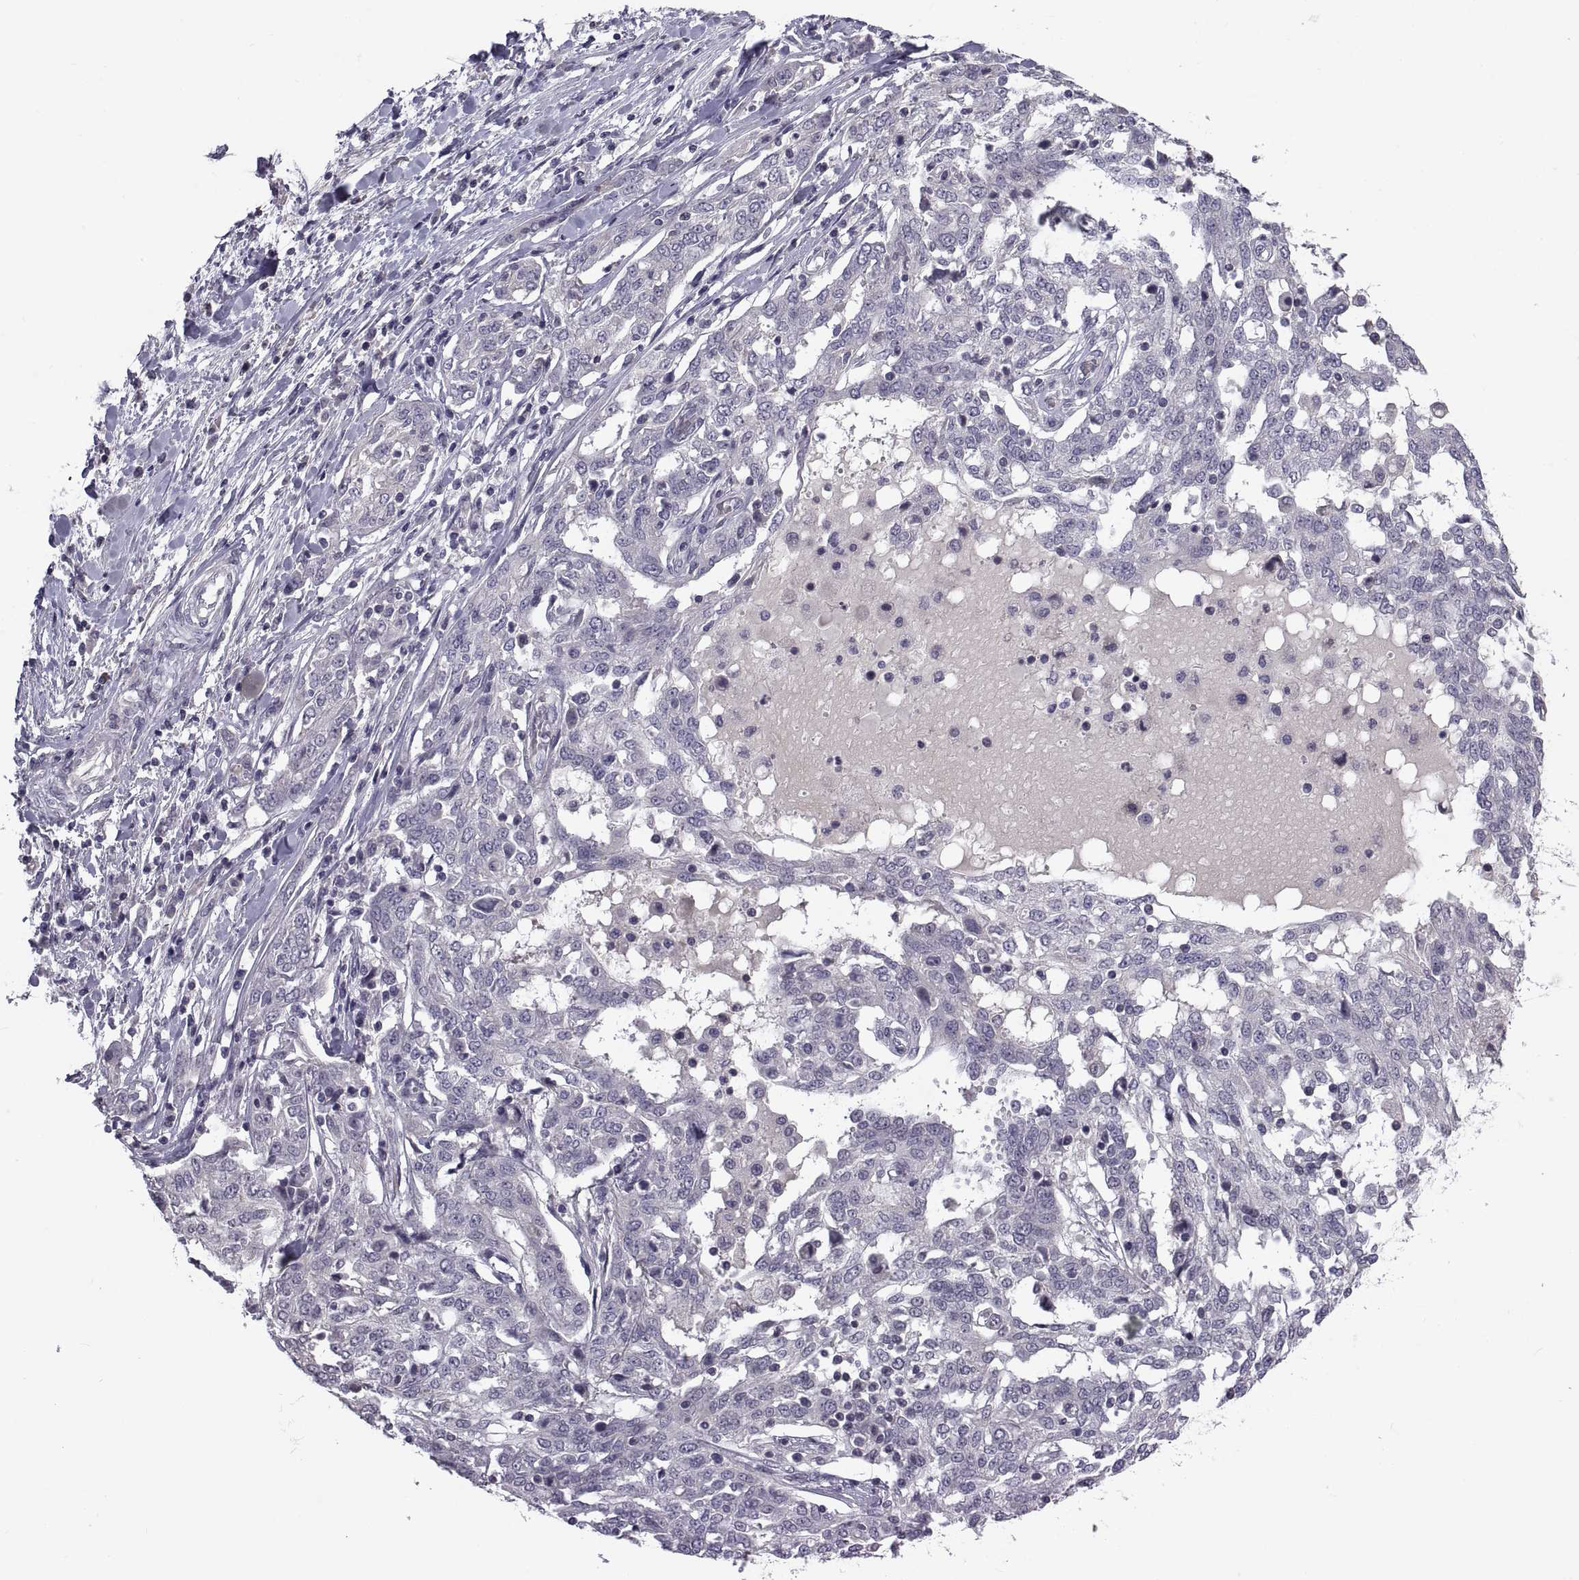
{"staining": {"intensity": "negative", "quantity": "none", "location": "none"}, "tissue": "ovarian cancer", "cell_type": "Tumor cells", "image_type": "cancer", "snomed": [{"axis": "morphology", "description": "Cystadenocarcinoma, serous, NOS"}, {"axis": "topography", "description": "Ovary"}], "caption": "Tumor cells are negative for brown protein staining in ovarian serous cystadenocarcinoma.", "gene": "NPTX2", "patient": {"sex": "female", "age": 67}}